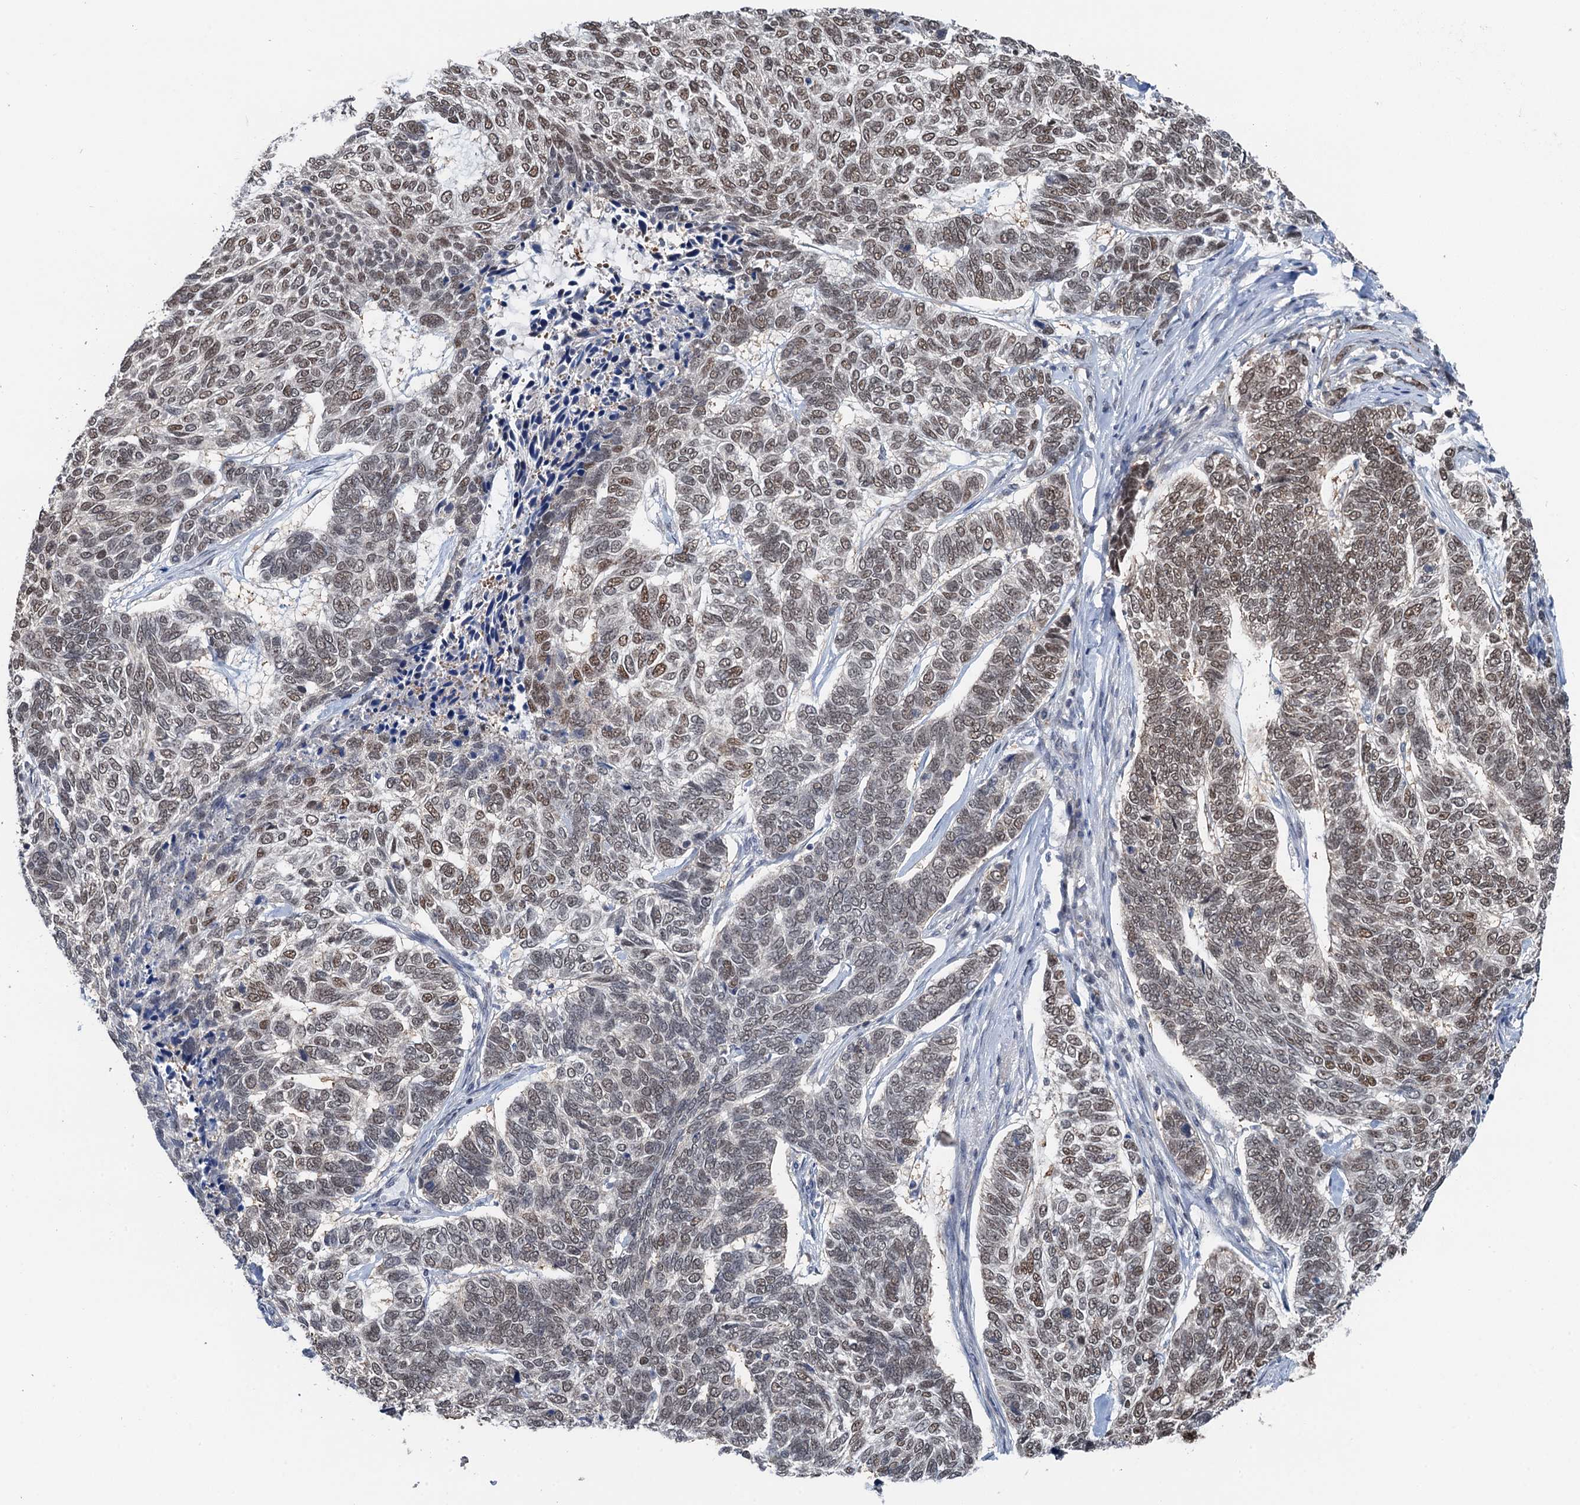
{"staining": {"intensity": "moderate", "quantity": "25%-75%", "location": "nuclear"}, "tissue": "skin cancer", "cell_type": "Tumor cells", "image_type": "cancer", "snomed": [{"axis": "morphology", "description": "Basal cell carcinoma"}, {"axis": "topography", "description": "Skin"}], "caption": "Skin cancer tissue displays moderate nuclear staining in approximately 25%-75% of tumor cells", "gene": "CFDP1", "patient": {"sex": "female", "age": 65}}